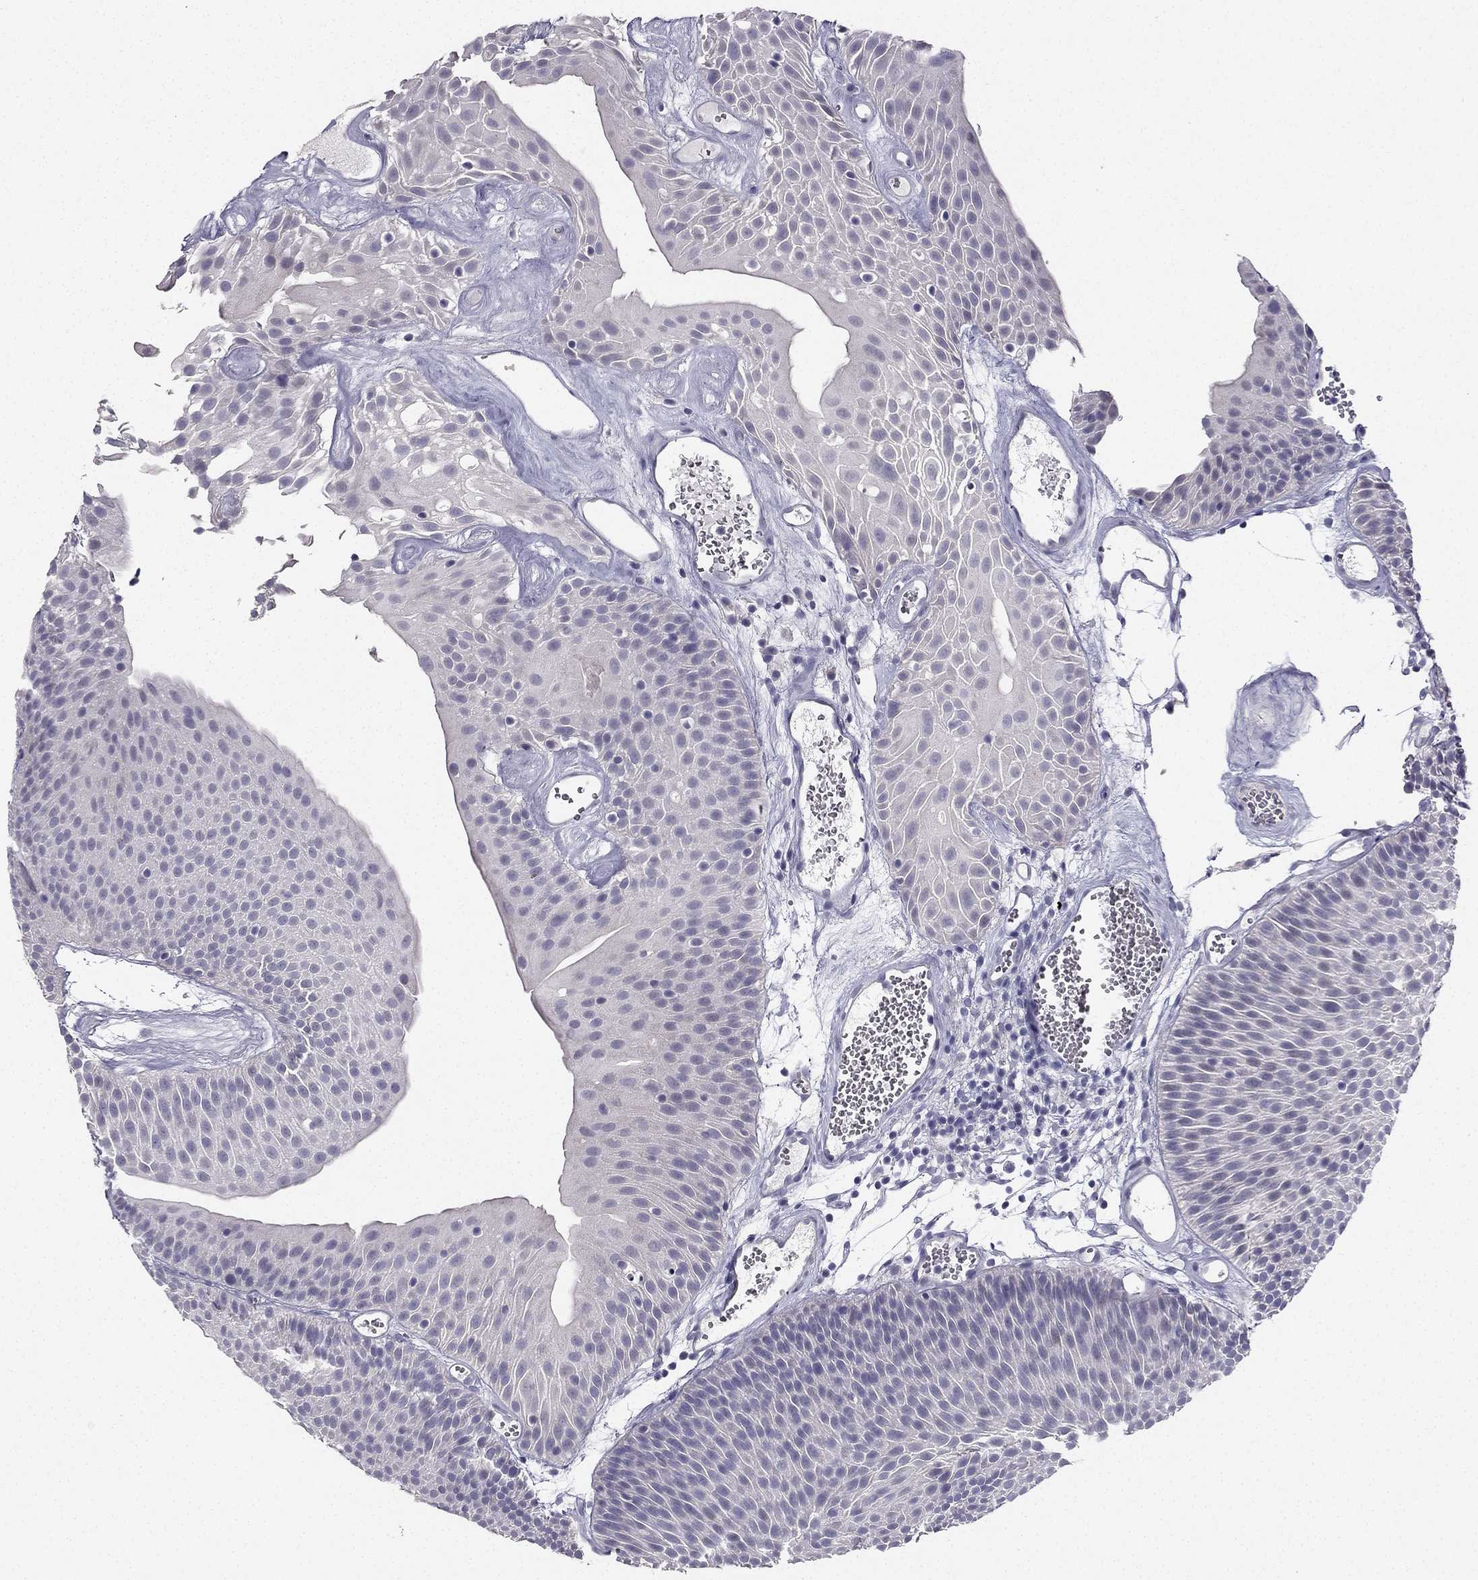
{"staining": {"intensity": "negative", "quantity": "none", "location": "none"}, "tissue": "urothelial cancer", "cell_type": "Tumor cells", "image_type": "cancer", "snomed": [{"axis": "morphology", "description": "Urothelial carcinoma, Low grade"}, {"axis": "topography", "description": "Urinary bladder"}], "caption": "IHC photomicrograph of neoplastic tissue: human urothelial cancer stained with DAB (3,3'-diaminobenzidine) demonstrates no significant protein expression in tumor cells.", "gene": "CALB2", "patient": {"sex": "male", "age": 52}}